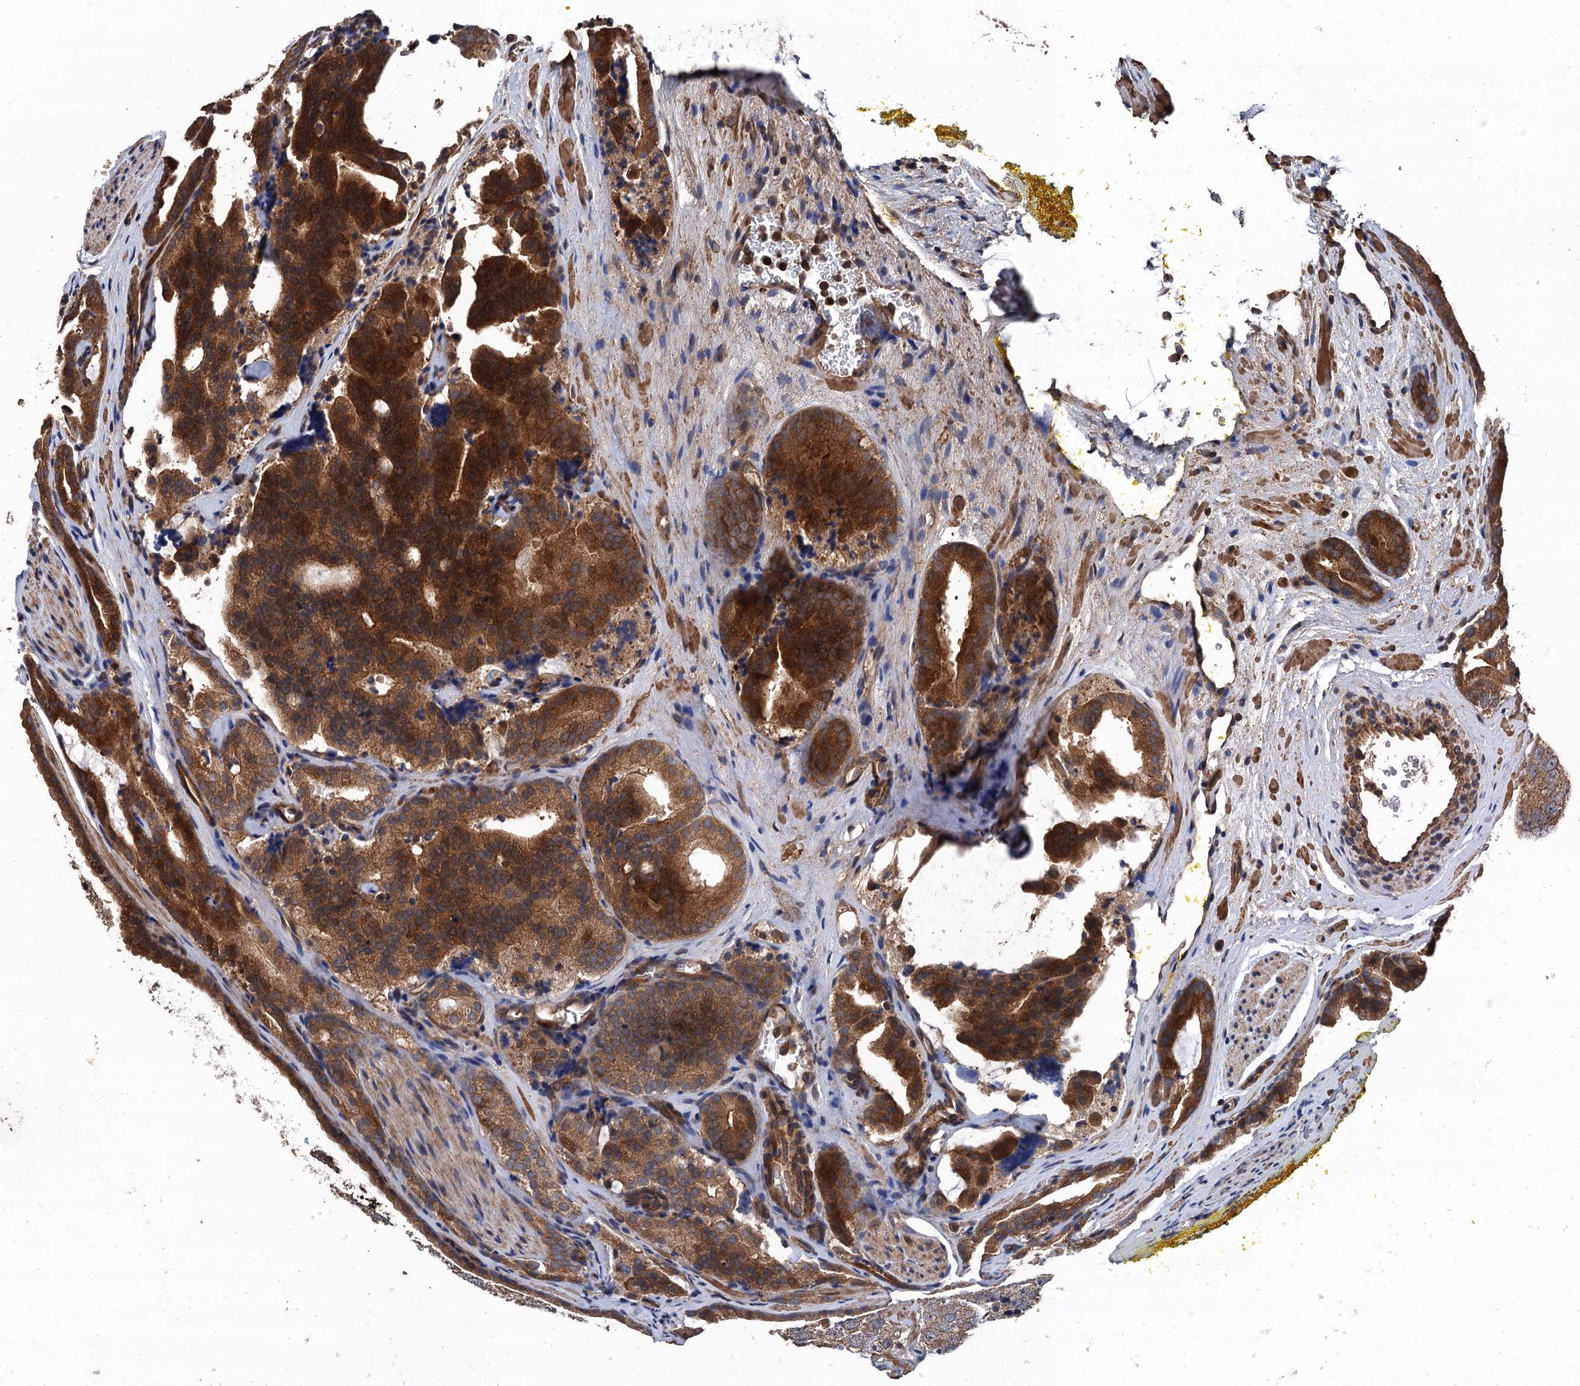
{"staining": {"intensity": "strong", "quantity": ">75%", "location": "cytoplasmic/membranous"}, "tissue": "prostate cancer", "cell_type": "Tumor cells", "image_type": "cancer", "snomed": [{"axis": "morphology", "description": "Adenocarcinoma, High grade"}, {"axis": "topography", "description": "Prostate"}], "caption": "A high-resolution image shows immunohistochemistry staining of prostate cancer (adenocarcinoma (high-grade)), which reveals strong cytoplasmic/membranous staining in approximately >75% of tumor cells.", "gene": "PPP4R1", "patient": {"sex": "male", "age": 57}}